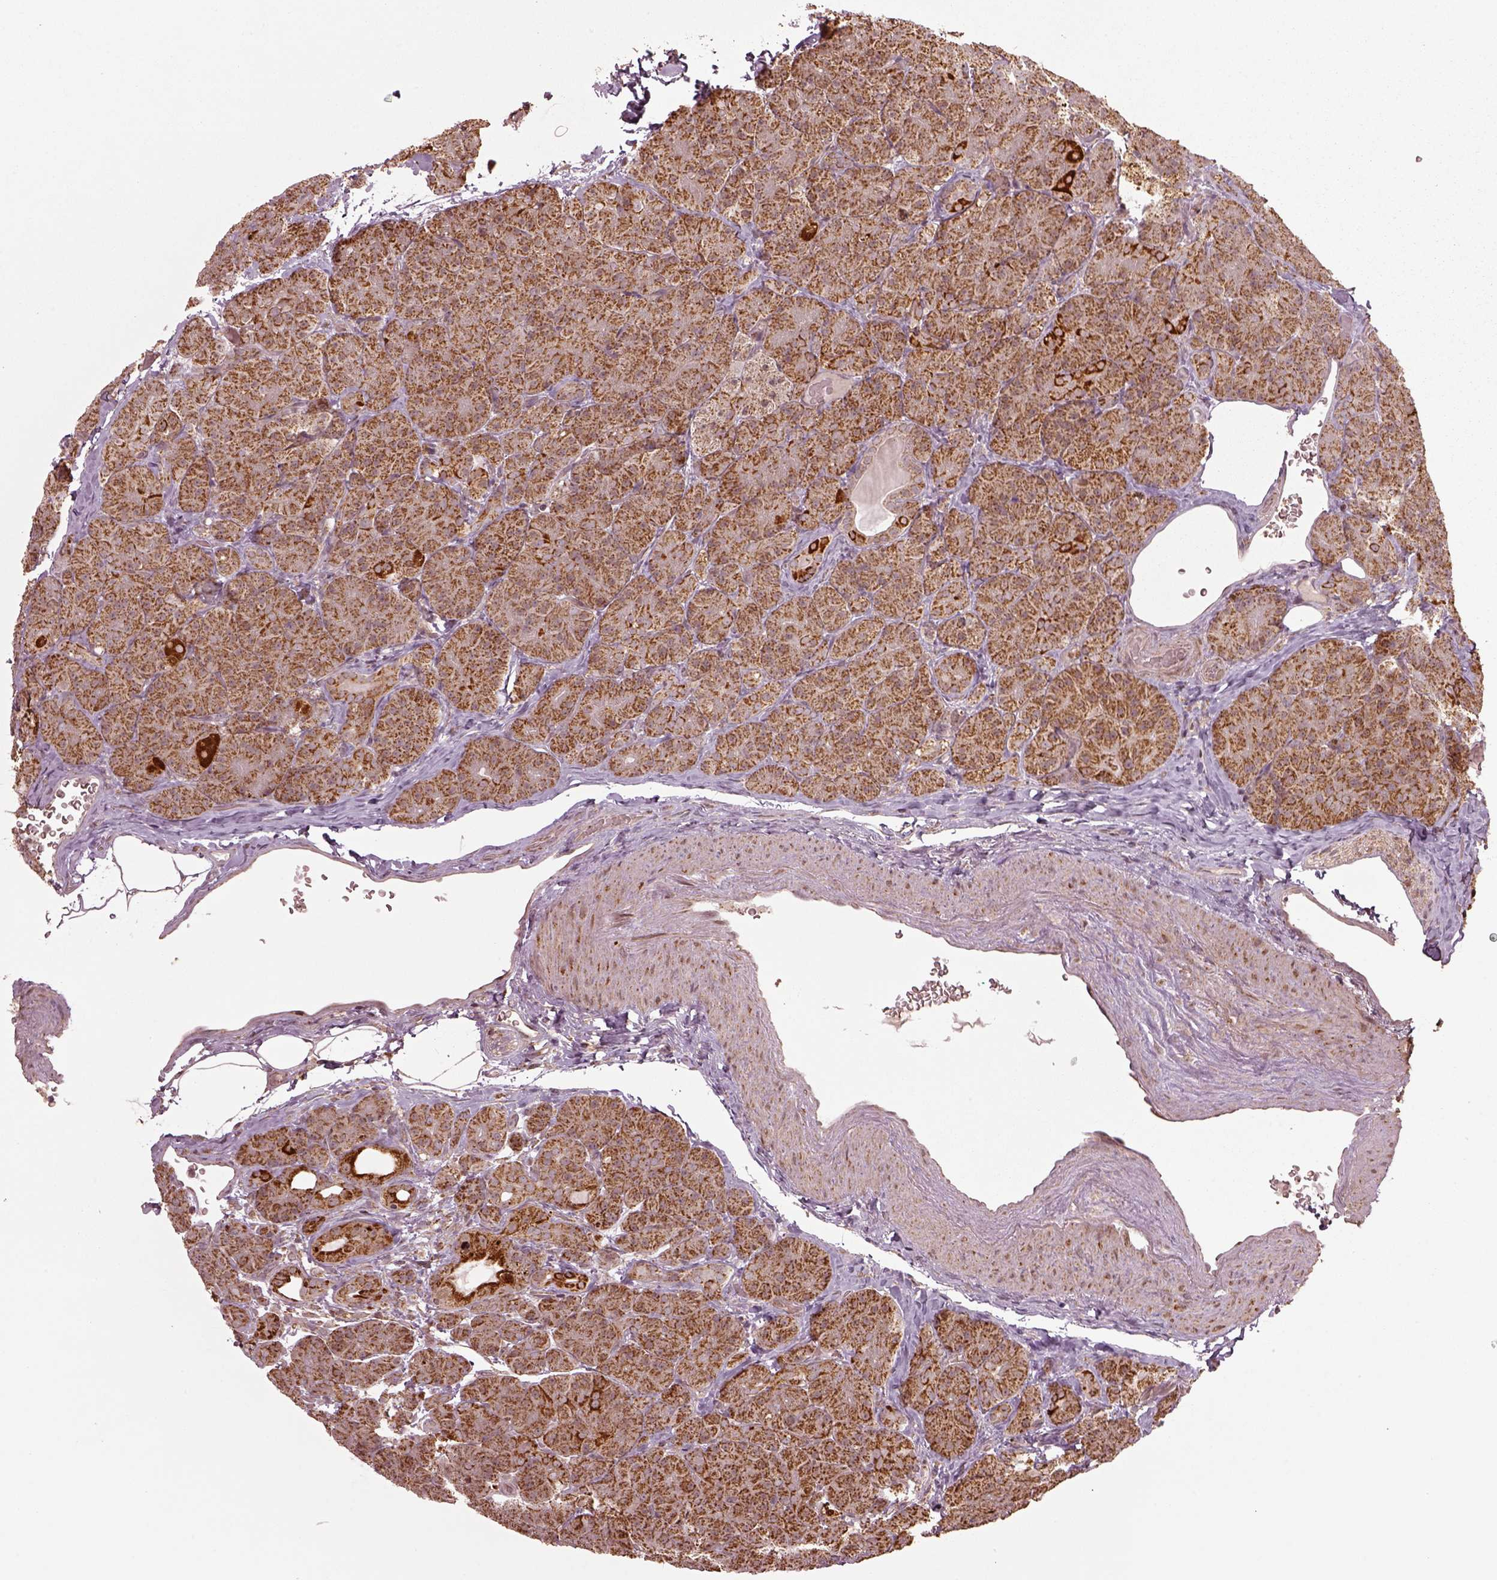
{"staining": {"intensity": "moderate", "quantity": ">75%", "location": "cytoplasmic/membranous"}, "tissue": "pancreas", "cell_type": "Exocrine glandular cells", "image_type": "normal", "snomed": [{"axis": "morphology", "description": "Normal tissue, NOS"}, {"axis": "topography", "description": "Pancreas"}], "caption": "Exocrine glandular cells reveal medium levels of moderate cytoplasmic/membranous staining in approximately >75% of cells in normal human pancreas.", "gene": "SEL1L3", "patient": {"sex": "male", "age": 57}}